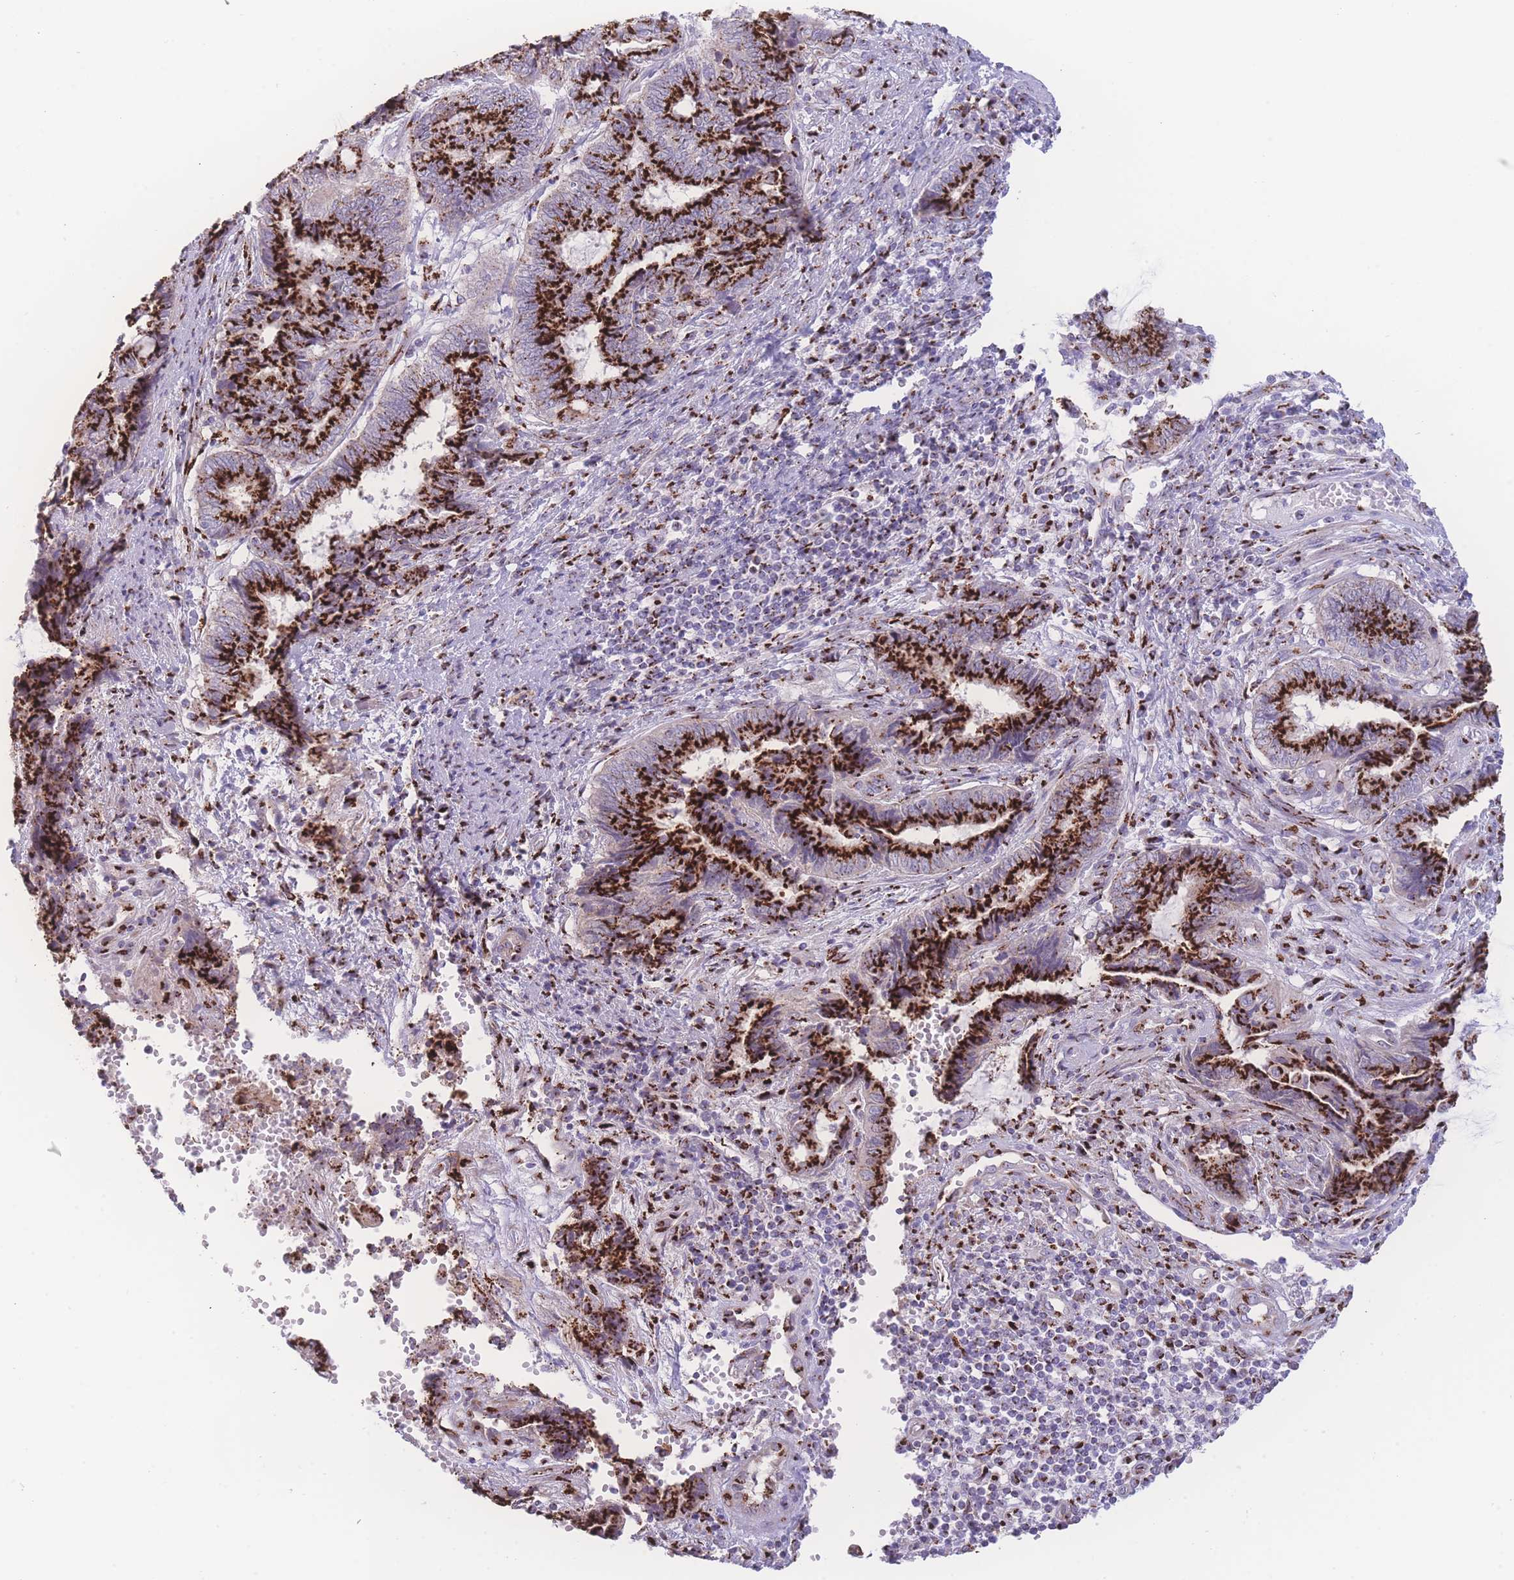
{"staining": {"intensity": "strong", "quantity": ">75%", "location": "cytoplasmic/membranous"}, "tissue": "endometrial cancer", "cell_type": "Tumor cells", "image_type": "cancer", "snomed": [{"axis": "morphology", "description": "Adenocarcinoma, NOS"}, {"axis": "topography", "description": "Uterus"}, {"axis": "topography", "description": "Endometrium"}], "caption": "DAB immunohistochemical staining of human adenocarcinoma (endometrial) shows strong cytoplasmic/membranous protein expression in approximately >75% of tumor cells.", "gene": "GOLM2", "patient": {"sex": "female", "age": 70}}